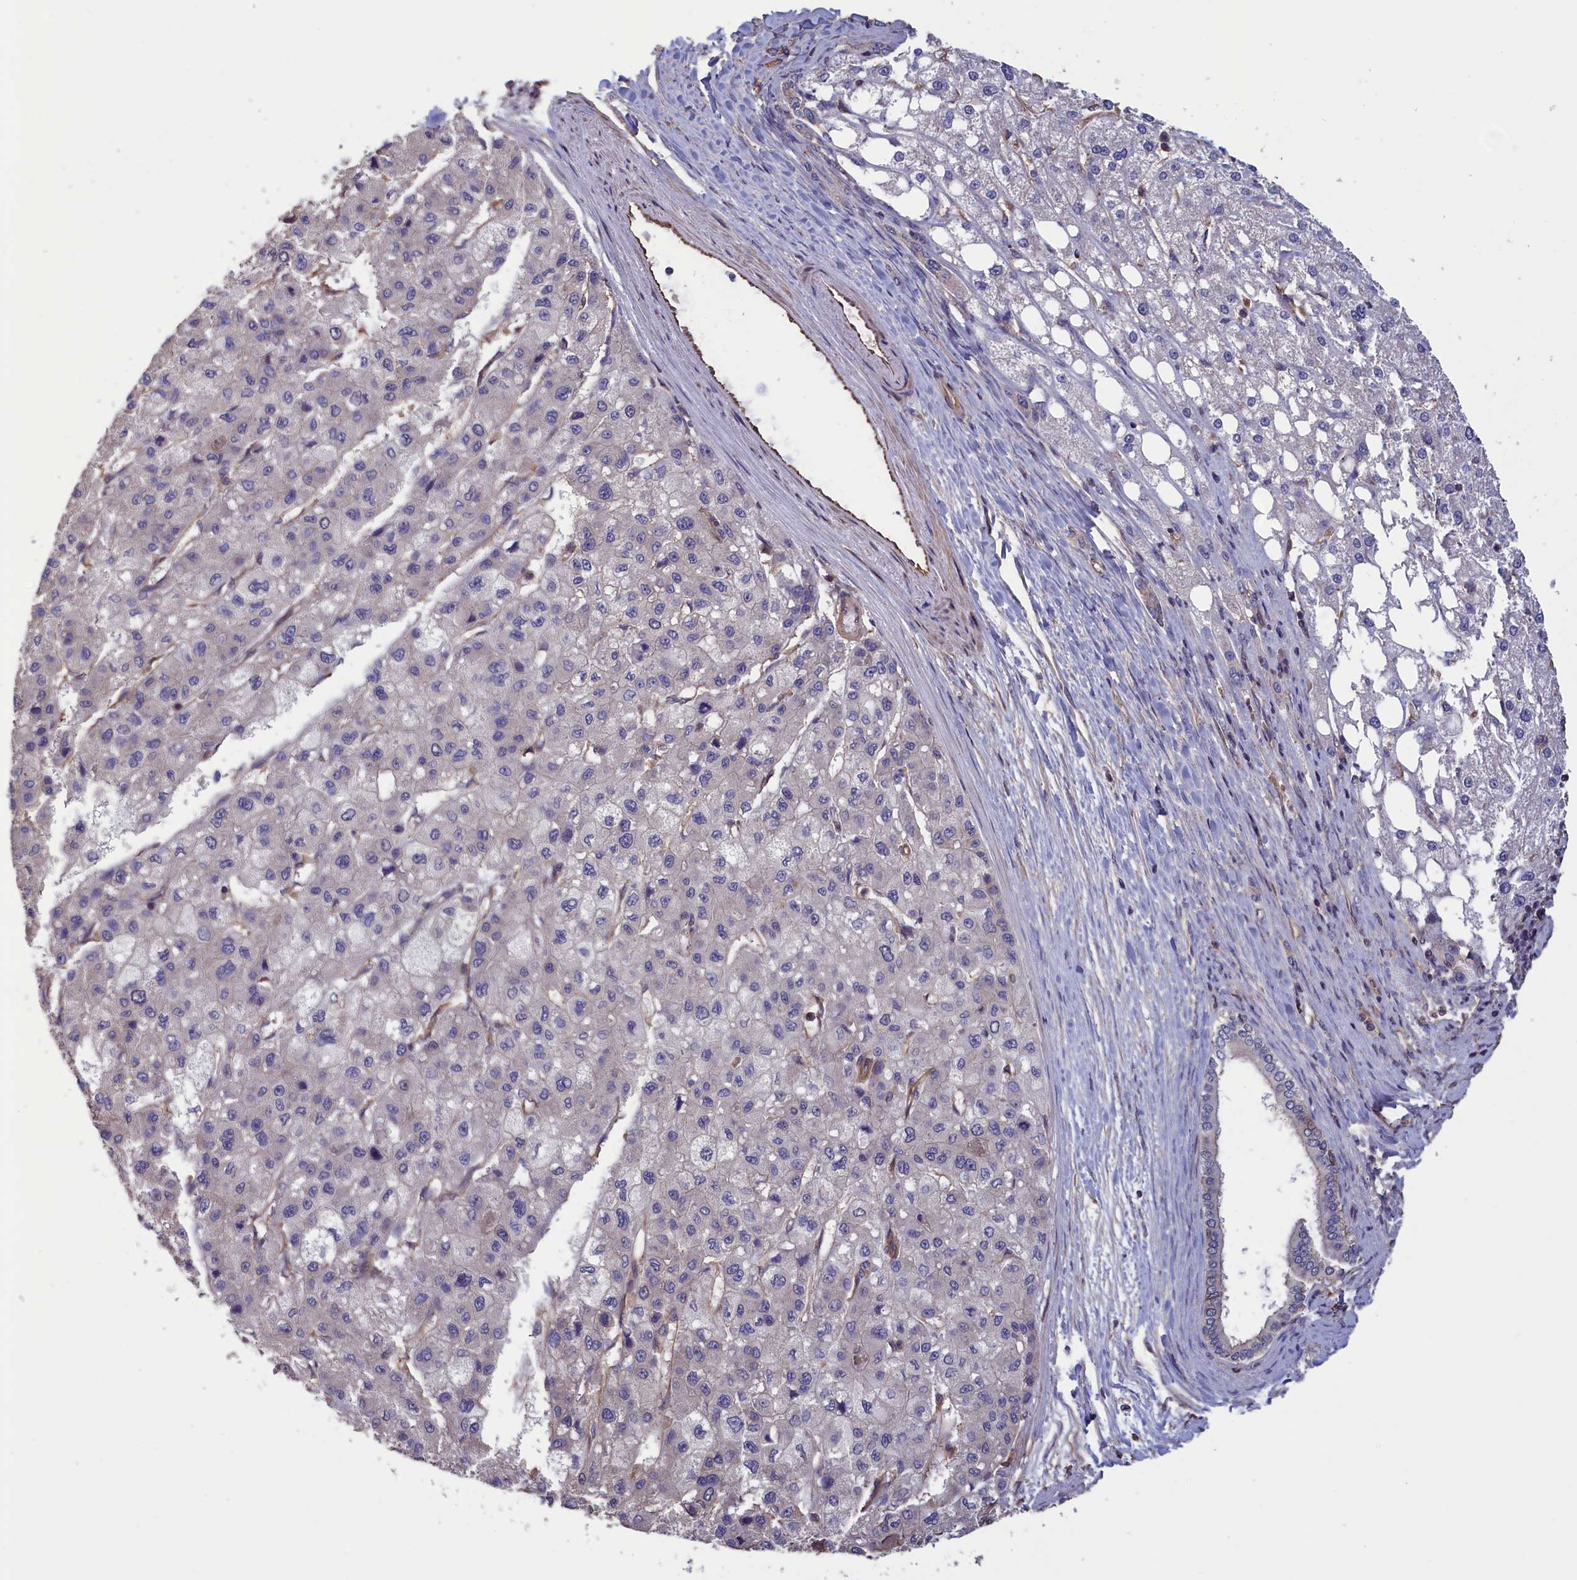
{"staining": {"intensity": "negative", "quantity": "none", "location": "none"}, "tissue": "liver cancer", "cell_type": "Tumor cells", "image_type": "cancer", "snomed": [{"axis": "morphology", "description": "Carcinoma, Hepatocellular, NOS"}, {"axis": "topography", "description": "Liver"}], "caption": "A high-resolution photomicrograph shows IHC staining of hepatocellular carcinoma (liver), which shows no significant positivity in tumor cells. The staining was performed using DAB to visualize the protein expression in brown, while the nuclei were stained in blue with hematoxylin (Magnification: 20x).", "gene": "DAPK3", "patient": {"sex": "male", "age": 80}}